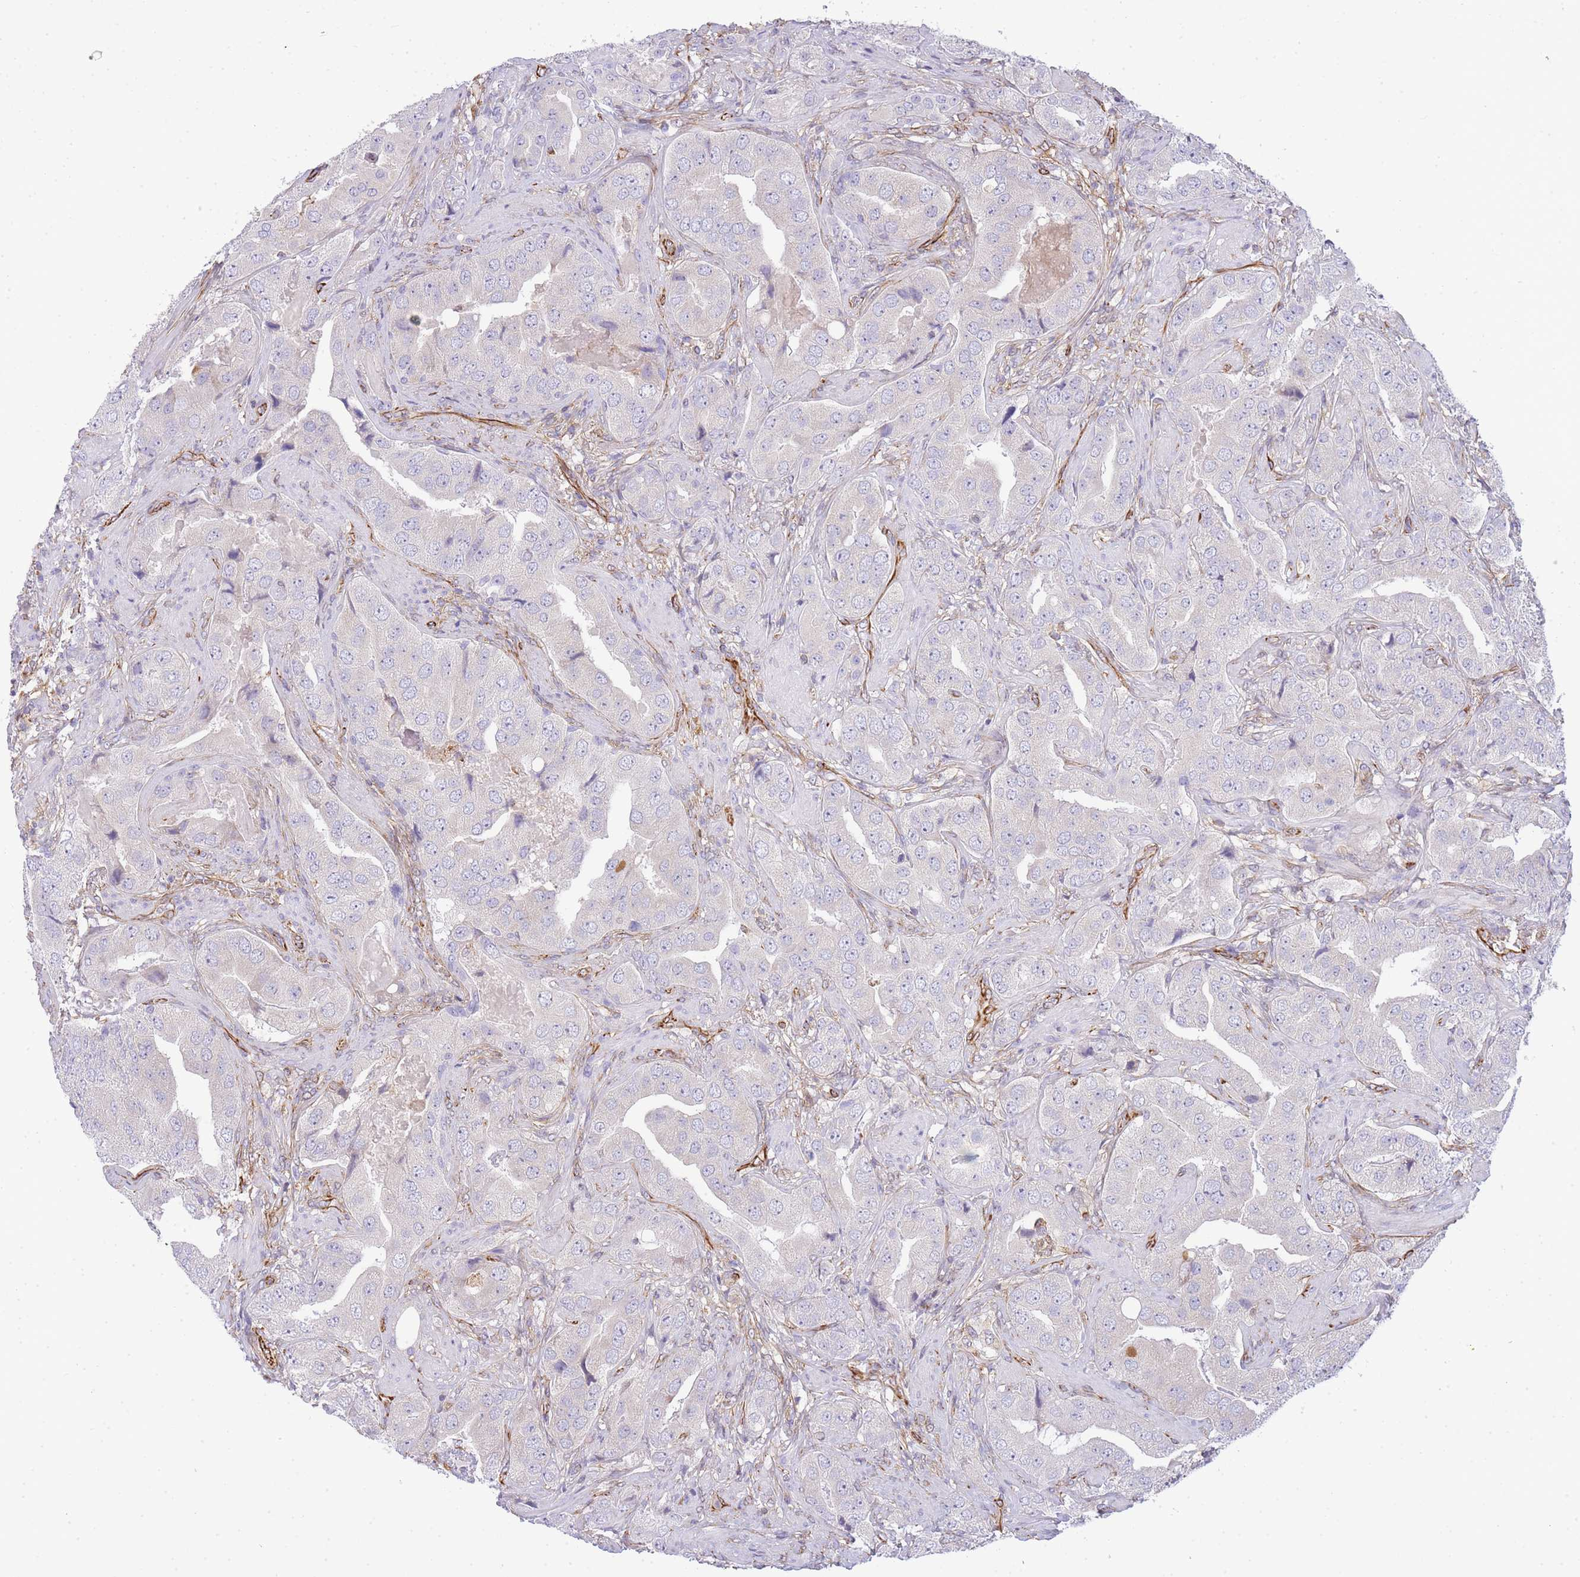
{"staining": {"intensity": "negative", "quantity": "none", "location": "none"}, "tissue": "prostate cancer", "cell_type": "Tumor cells", "image_type": "cancer", "snomed": [{"axis": "morphology", "description": "Adenocarcinoma, High grade"}, {"axis": "topography", "description": "Prostate"}], "caption": "A histopathology image of human high-grade adenocarcinoma (prostate) is negative for staining in tumor cells. (DAB (3,3'-diaminobenzidine) IHC with hematoxylin counter stain).", "gene": "ECPAS", "patient": {"sex": "male", "age": 63}}